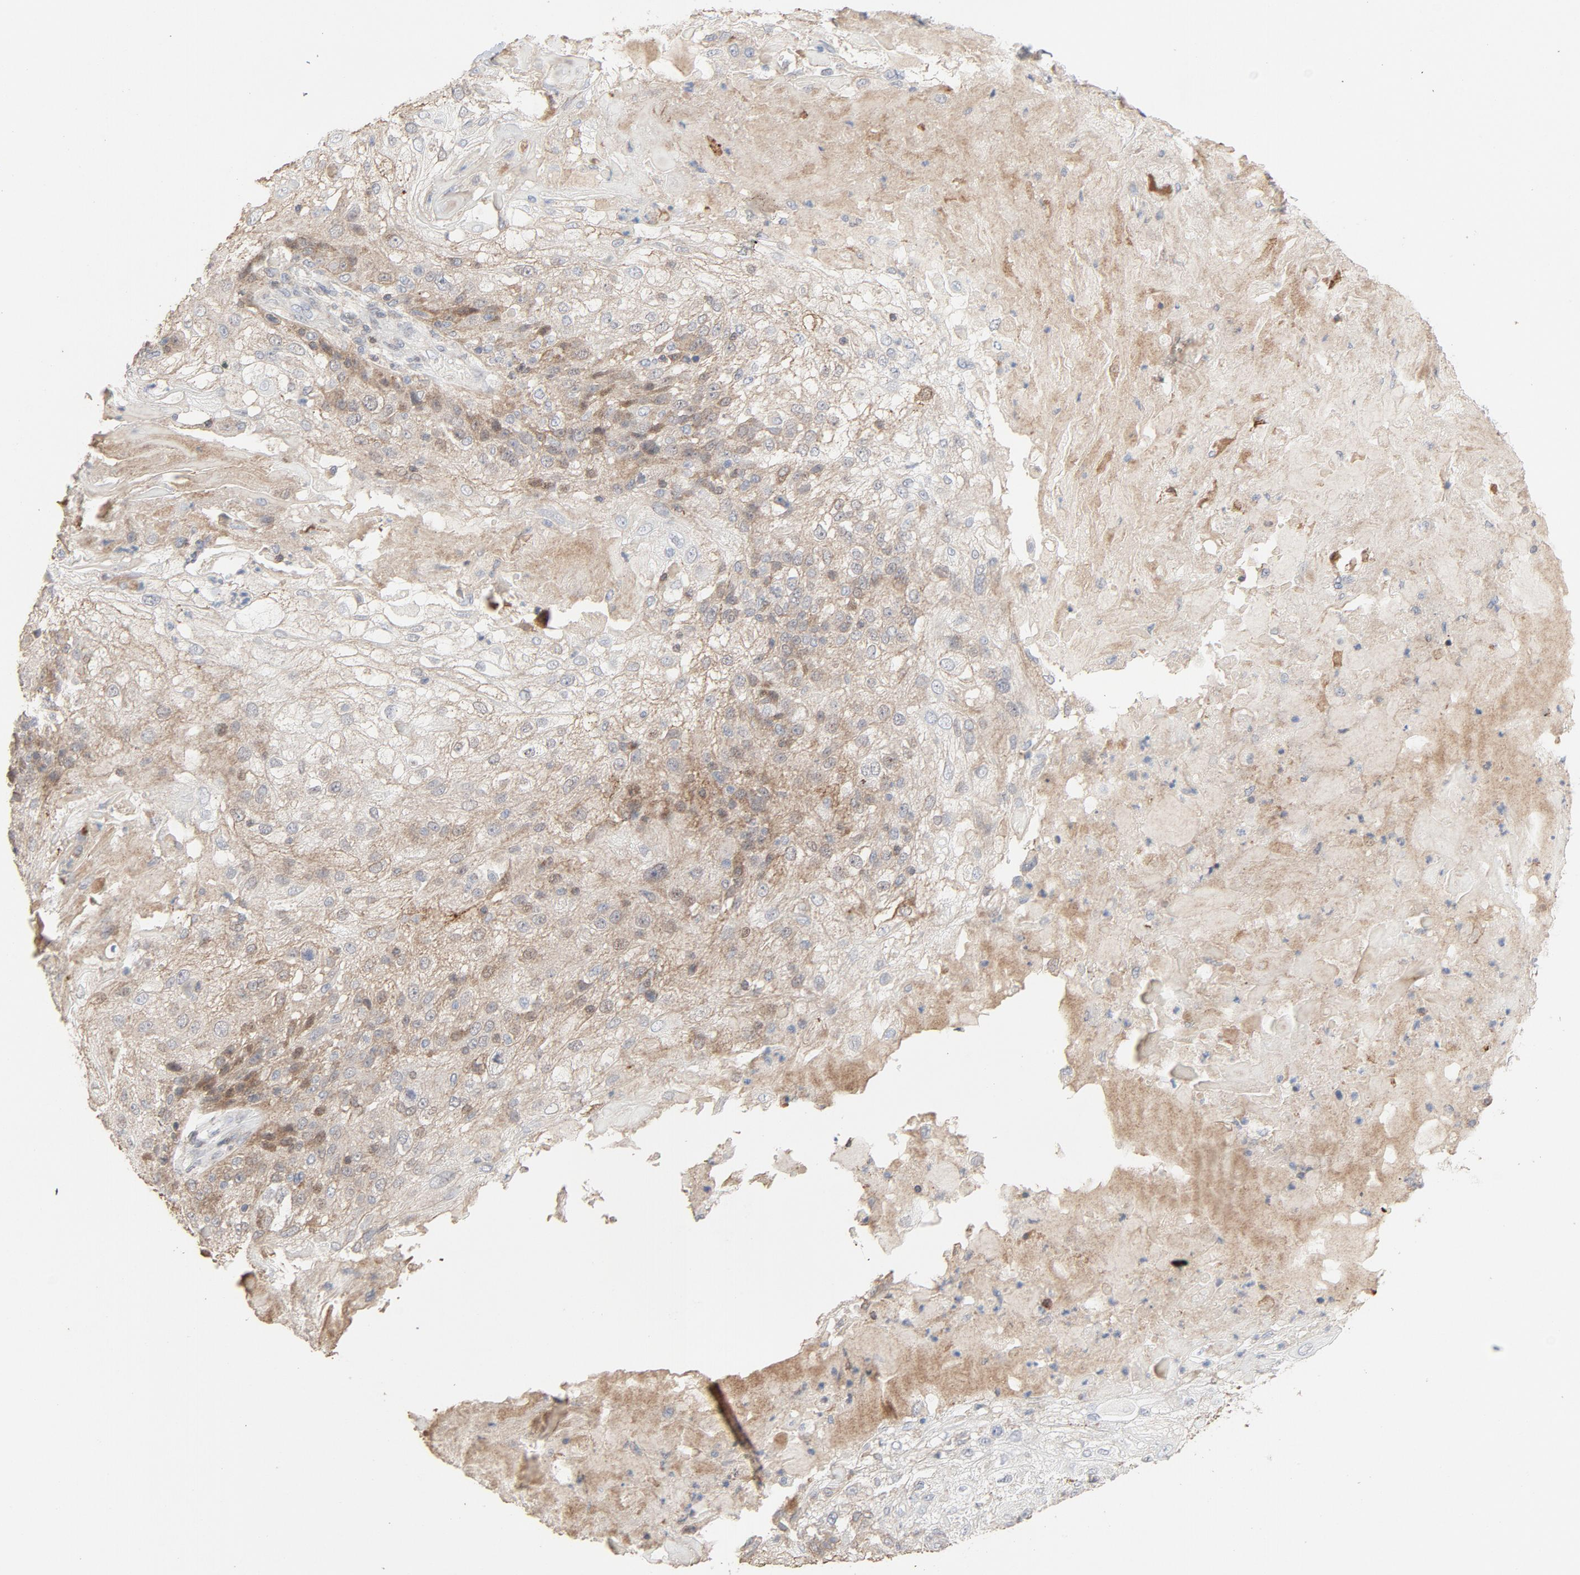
{"staining": {"intensity": "moderate", "quantity": "25%-75%", "location": "cytoplasmic/membranous,nuclear"}, "tissue": "skin cancer", "cell_type": "Tumor cells", "image_type": "cancer", "snomed": [{"axis": "morphology", "description": "Normal tissue, NOS"}, {"axis": "morphology", "description": "Squamous cell carcinoma, NOS"}, {"axis": "topography", "description": "Skin"}], "caption": "IHC of human skin cancer (squamous cell carcinoma) displays medium levels of moderate cytoplasmic/membranous and nuclear staining in about 25%-75% of tumor cells.", "gene": "CDK6", "patient": {"sex": "female", "age": 83}}